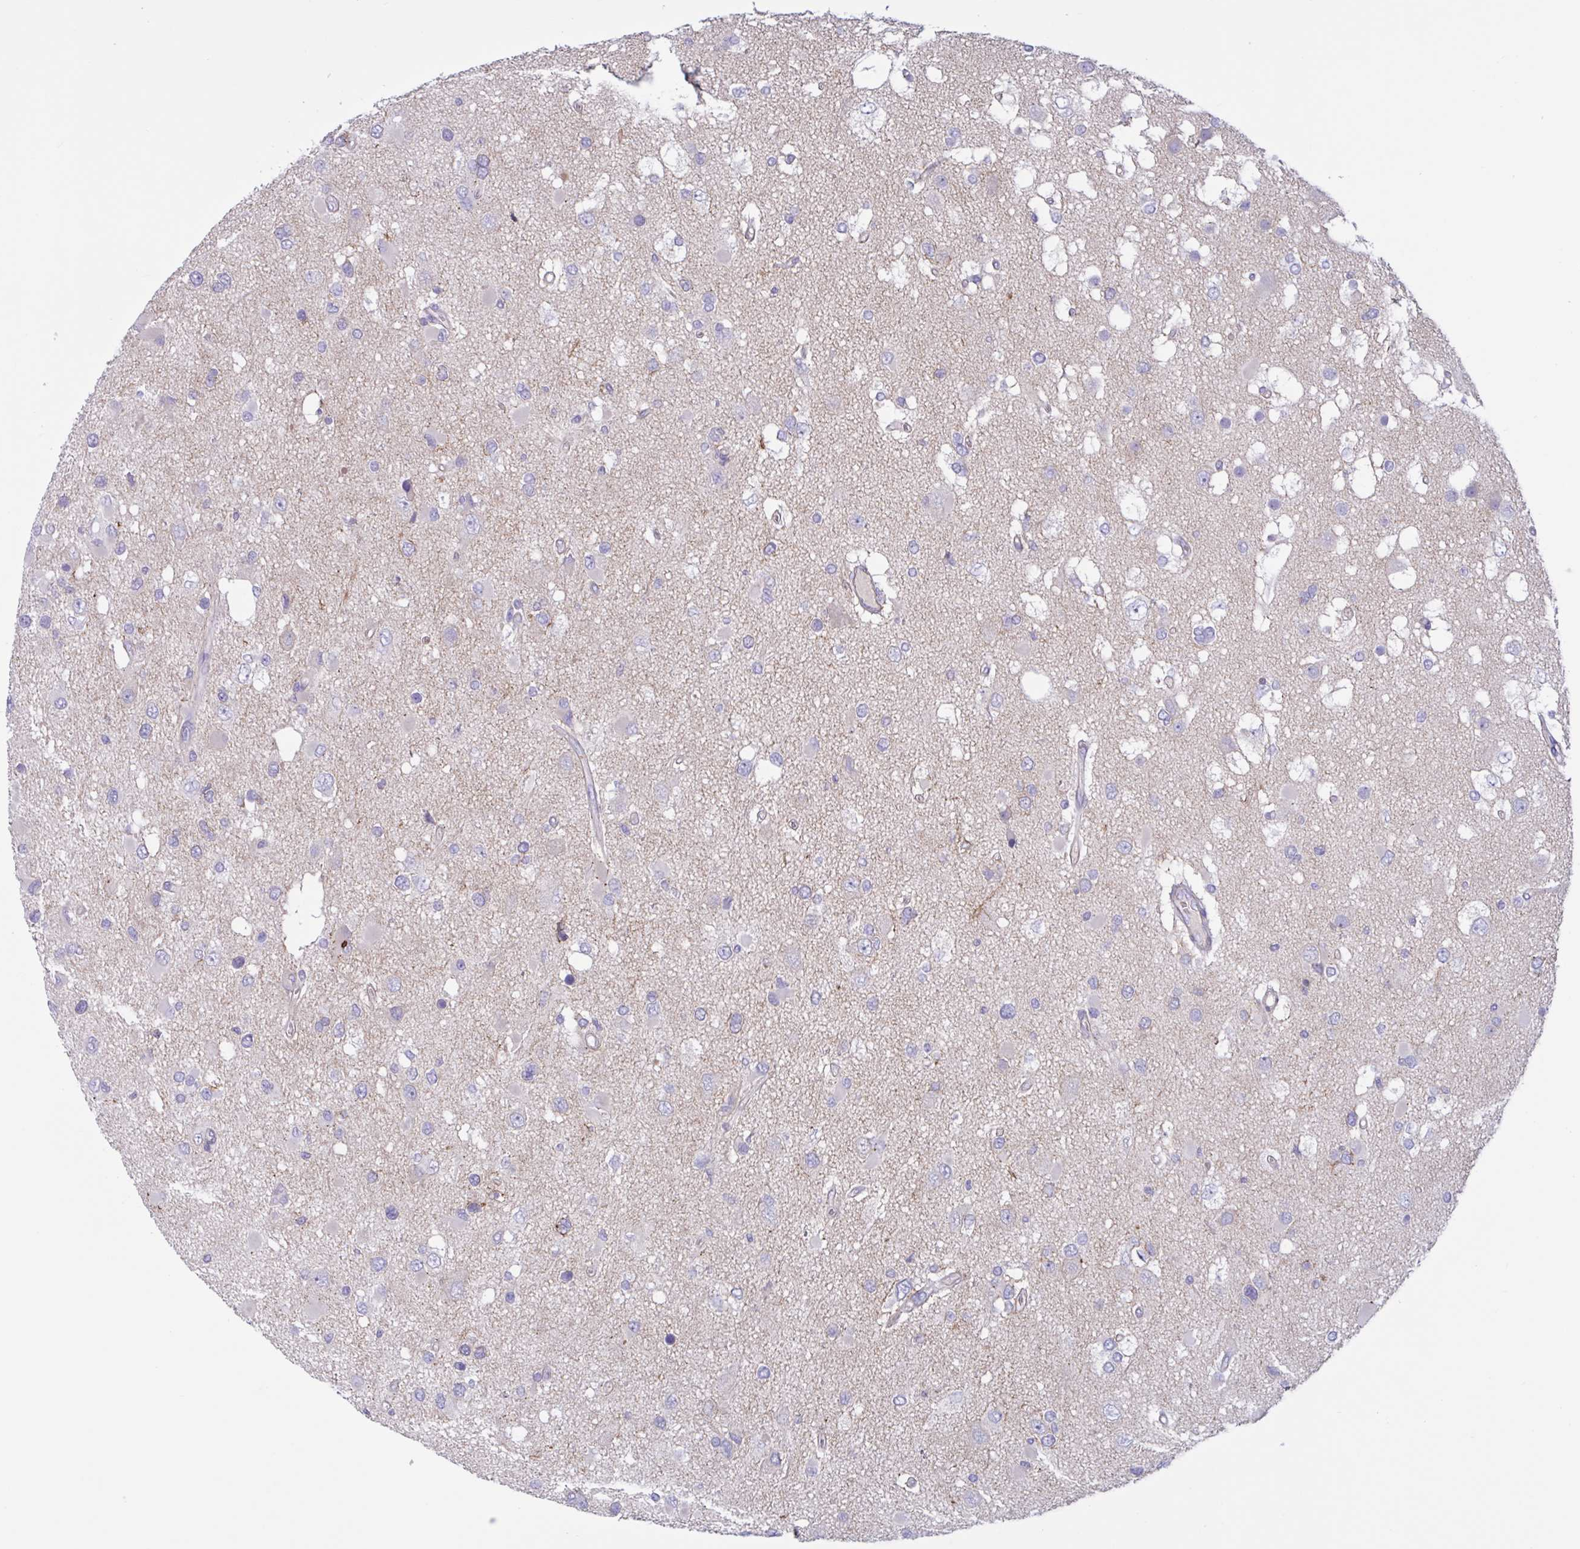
{"staining": {"intensity": "negative", "quantity": "none", "location": "none"}, "tissue": "glioma", "cell_type": "Tumor cells", "image_type": "cancer", "snomed": [{"axis": "morphology", "description": "Glioma, malignant, High grade"}, {"axis": "topography", "description": "Brain"}], "caption": "Photomicrograph shows no protein positivity in tumor cells of malignant high-grade glioma tissue.", "gene": "SLC66A1", "patient": {"sex": "male", "age": 53}}